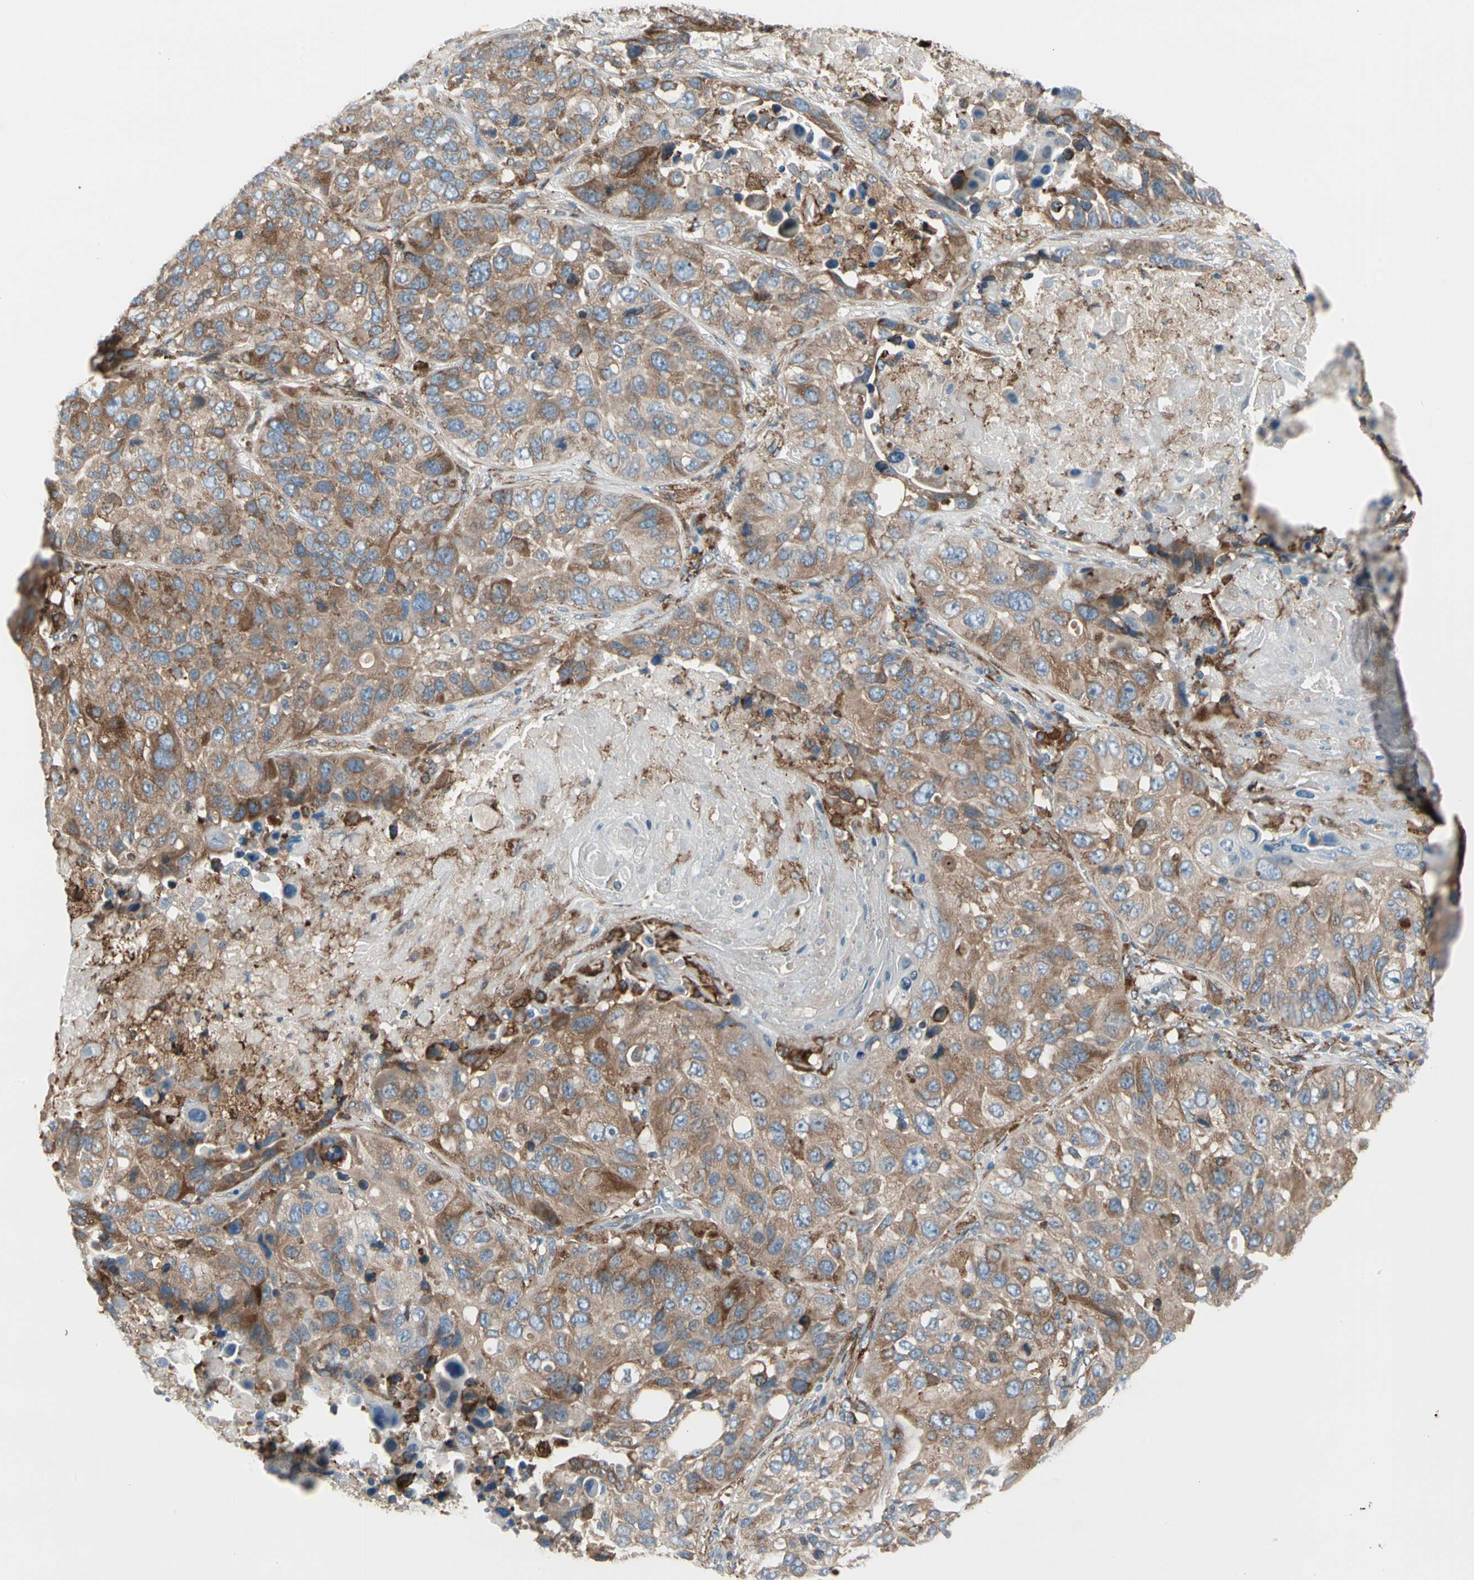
{"staining": {"intensity": "moderate", "quantity": ">75%", "location": "cytoplasmic/membranous"}, "tissue": "lung cancer", "cell_type": "Tumor cells", "image_type": "cancer", "snomed": [{"axis": "morphology", "description": "Squamous cell carcinoma, NOS"}, {"axis": "topography", "description": "Lung"}], "caption": "A photomicrograph of lung cancer stained for a protein displays moderate cytoplasmic/membranous brown staining in tumor cells.", "gene": "LRPAP1", "patient": {"sex": "male", "age": 57}}